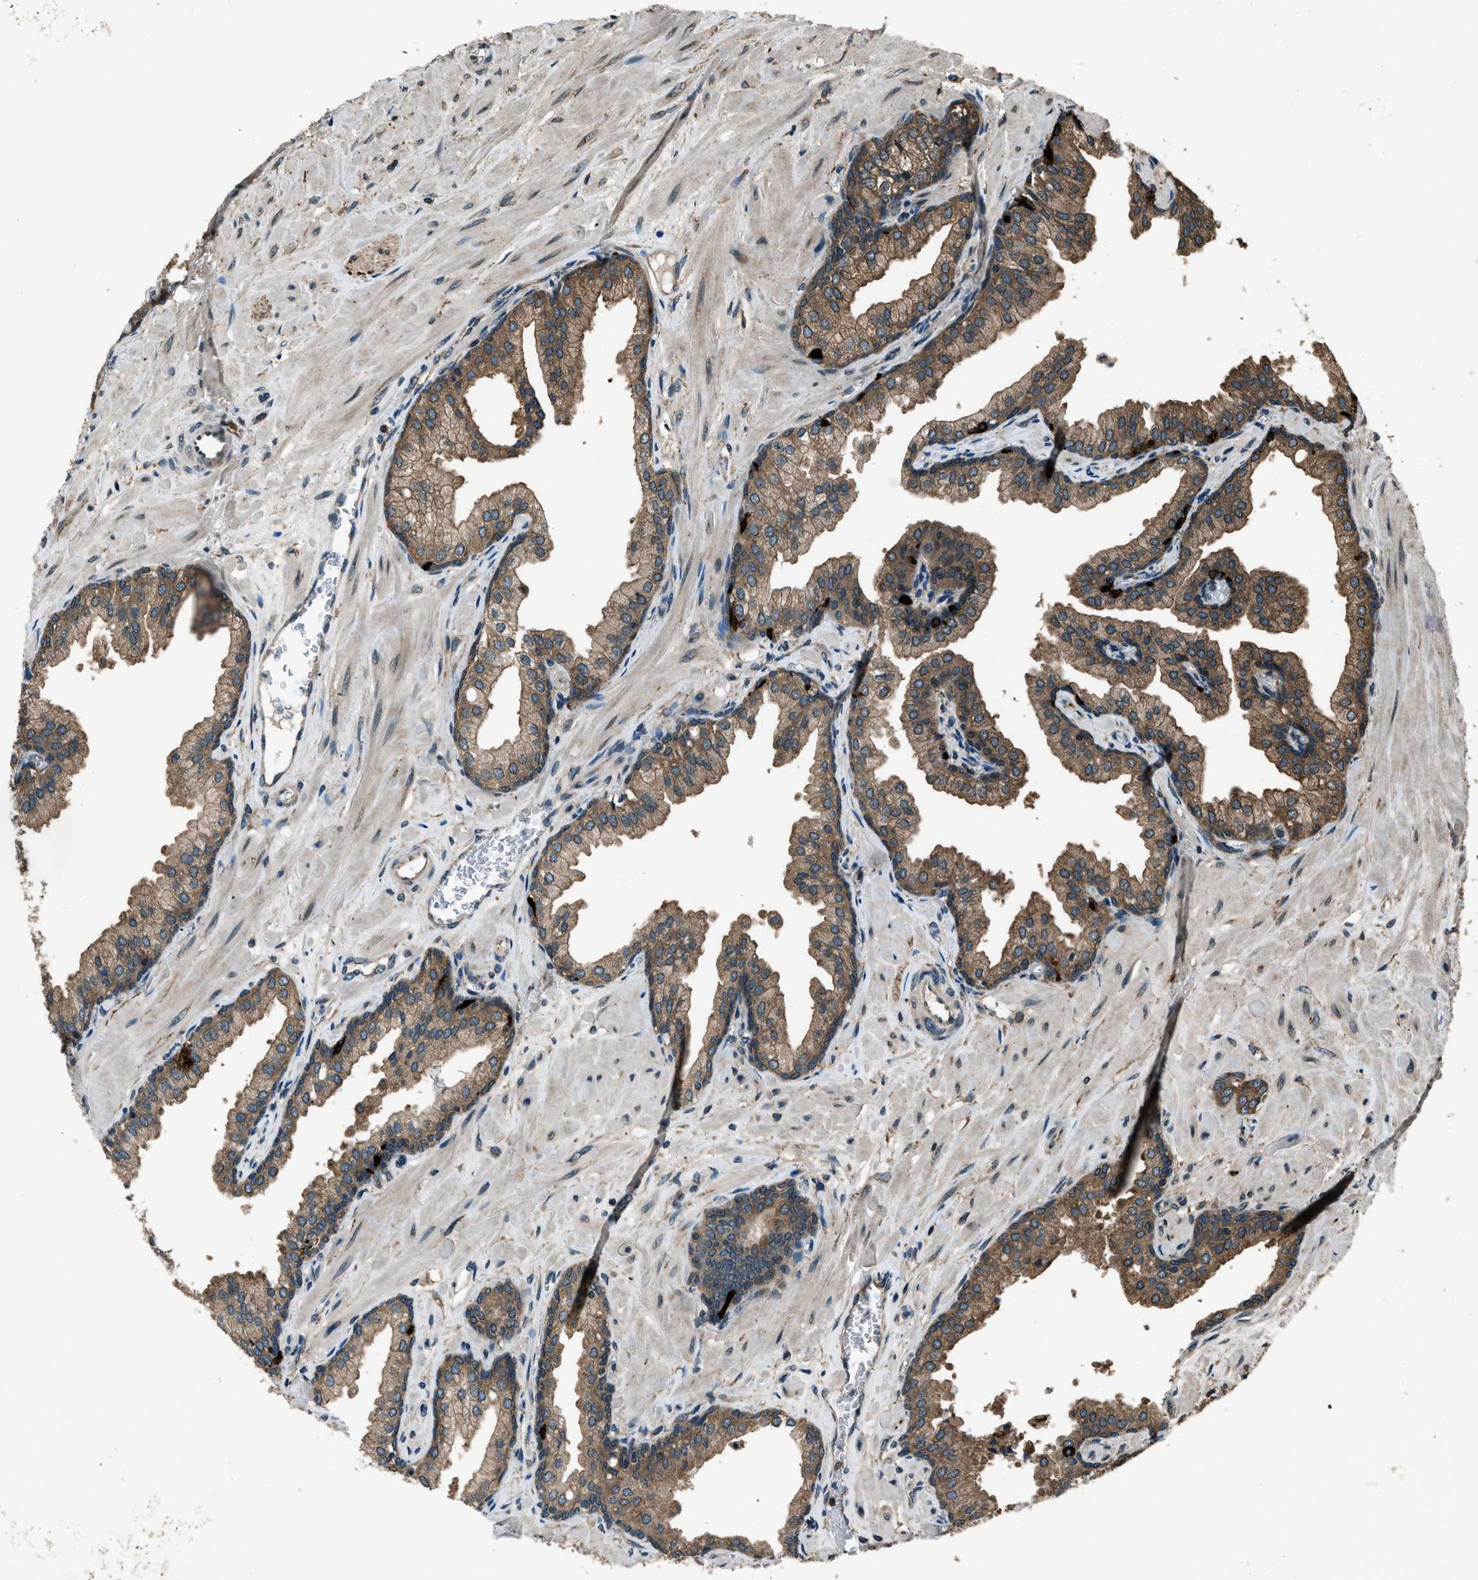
{"staining": {"intensity": "moderate", "quantity": ">75%", "location": "cytoplasmic/membranous"}, "tissue": "prostate cancer", "cell_type": "Tumor cells", "image_type": "cancer", "snomed": [{"axis": "morphology", "description": "Adenocarcinoma, Low grade"}, {"axis": "topography", "description": "Prostate"}], "caption": "An immunohistochemistry histopathology image of tumor tissue is shown. Protein staining in brown highlights moderate cytoplasmic/membranous positivity in prostate adenocarcinoma (low-grade) within tumor cells.", "gene": "TRIM4", "patient": {"sex": "male", "age": 53}}